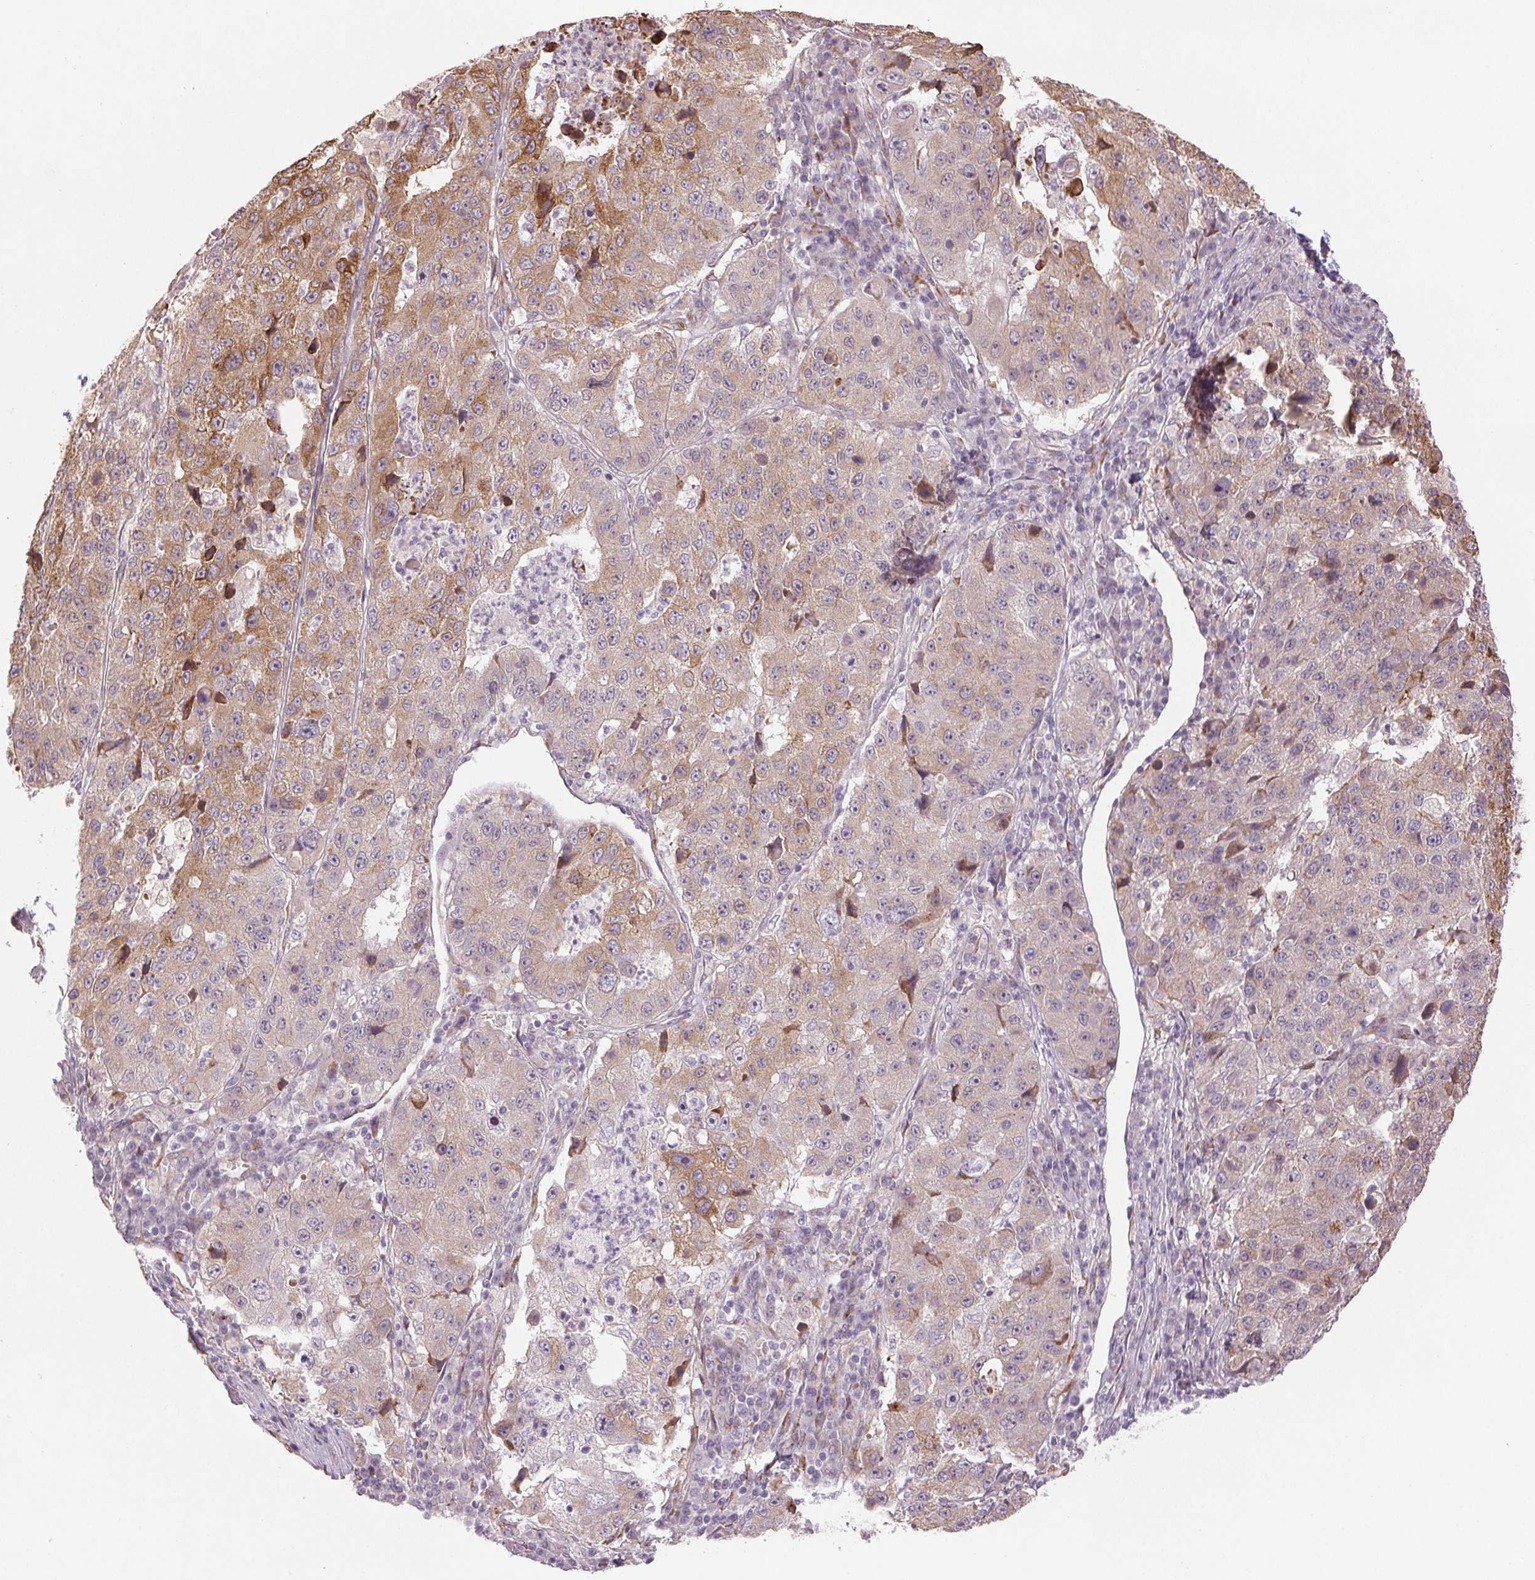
{"staining": {"intensity": "weak", "quantity": "25%-75%", "location": "cytoplasmic/membranous"}, "tissue": "stomach cancer", "cell_type": "Tumor cells", "image_type": "cancer", "snomed": [{"axis": "morphology", "description": "Adenocarcinoma, NOS"}, {"axis": "topography", "description": "Stomach"}], "caption": "Human adenocarcinoma (stomach) stained for a protein (brown) reveals weak cytoplasmic/membranous positive positivity in about 25%-75% of tumor cells.", "gene": "METTL17", "patient": {"sex": "male", "age": 71}}